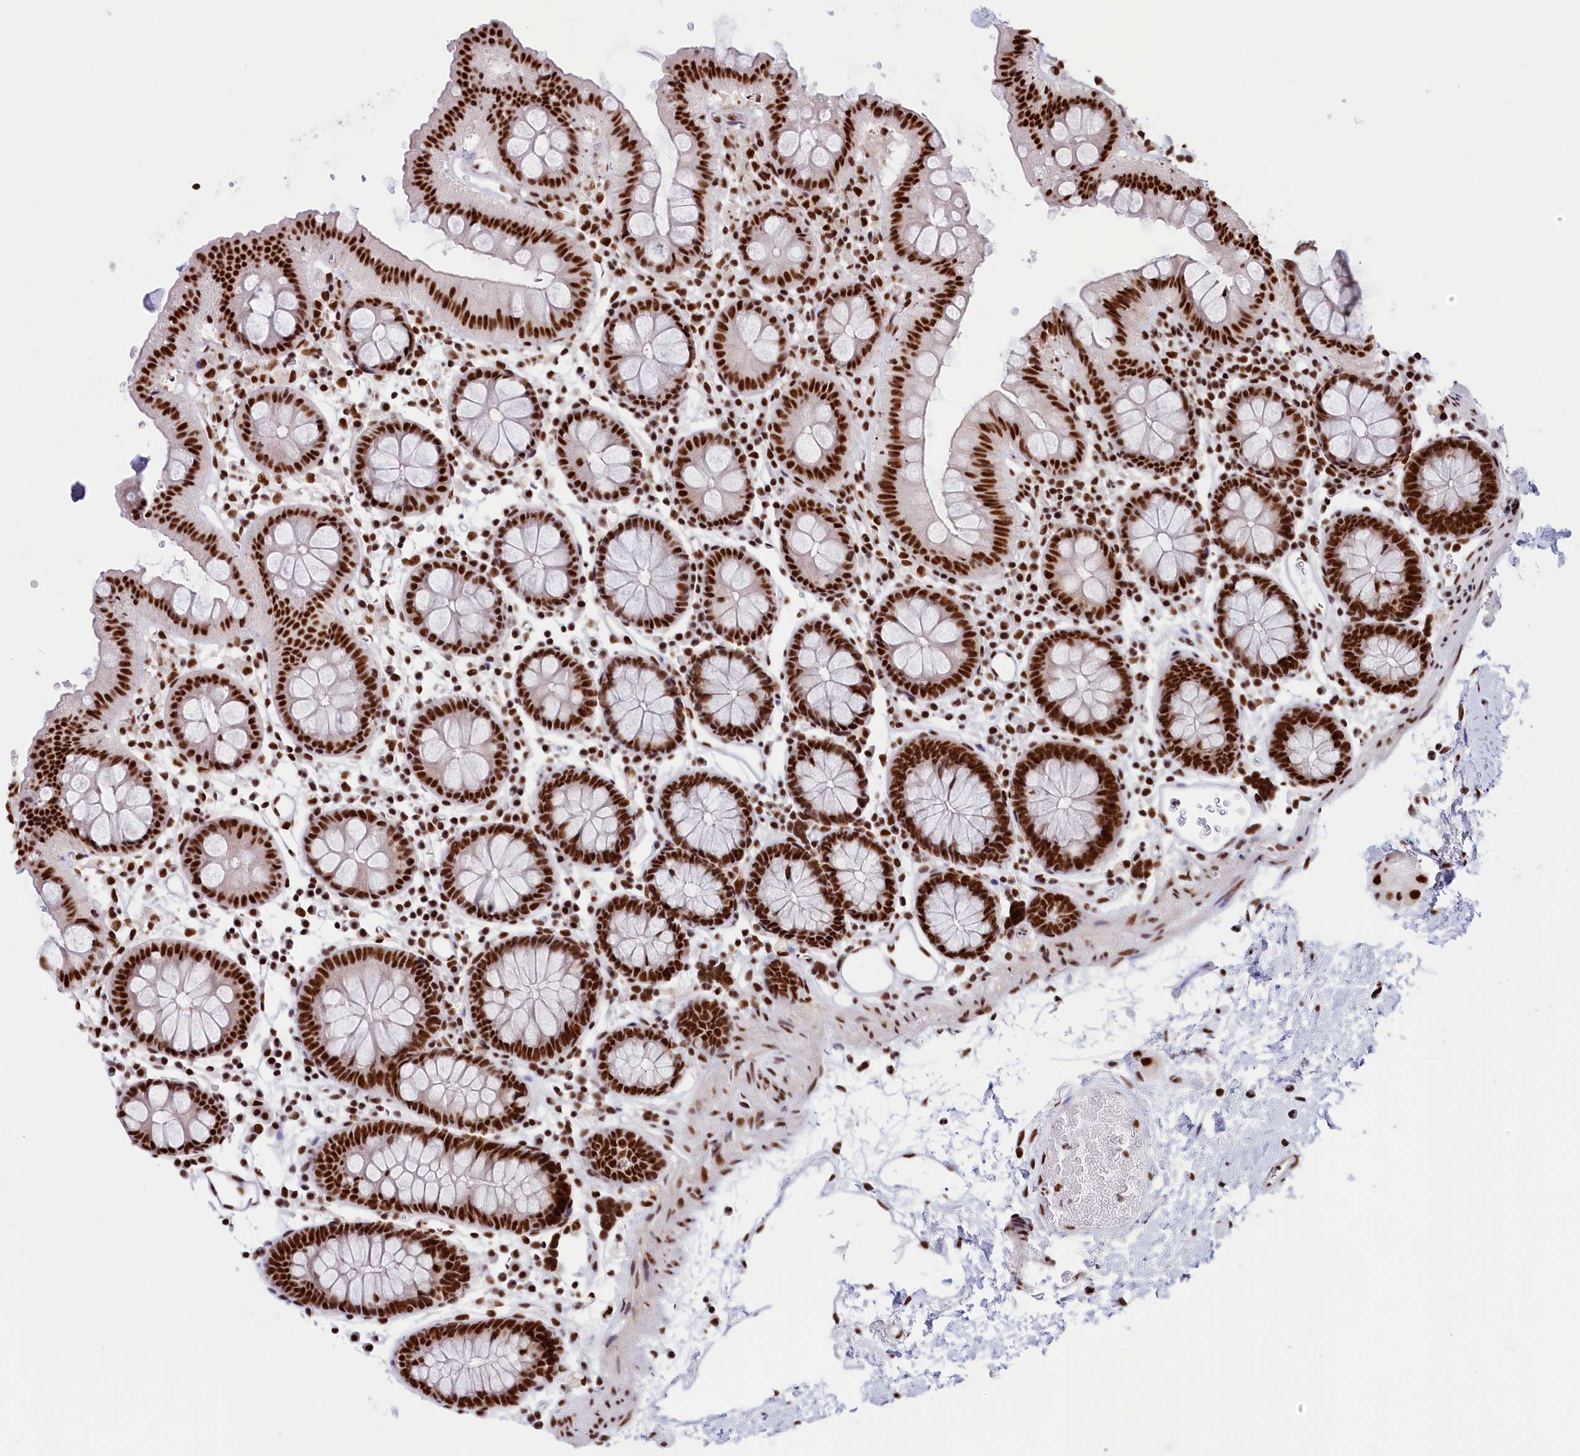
{"staining": {"intensity": "strong", "quantity": ">75%", "location": "nuclear"}, "tissue": "colon", "cell_type": "Endothelial cells", "image_type": "normal", "snomed": [{"axis": "morphology", "description": "Normal tissue, NOS"}, {"axis": "topography", "description": "Colon"}], "caption": "A brown stain labels strong nuclear expression of a protein in endothelial cells of normal colon. (Stains: DAB in brown, nuclei in blue, Microscopy: brightfield microscopy at high magnification).", "gene": "SNRNP70", "patient": {"sex": "male", "age": 75}}